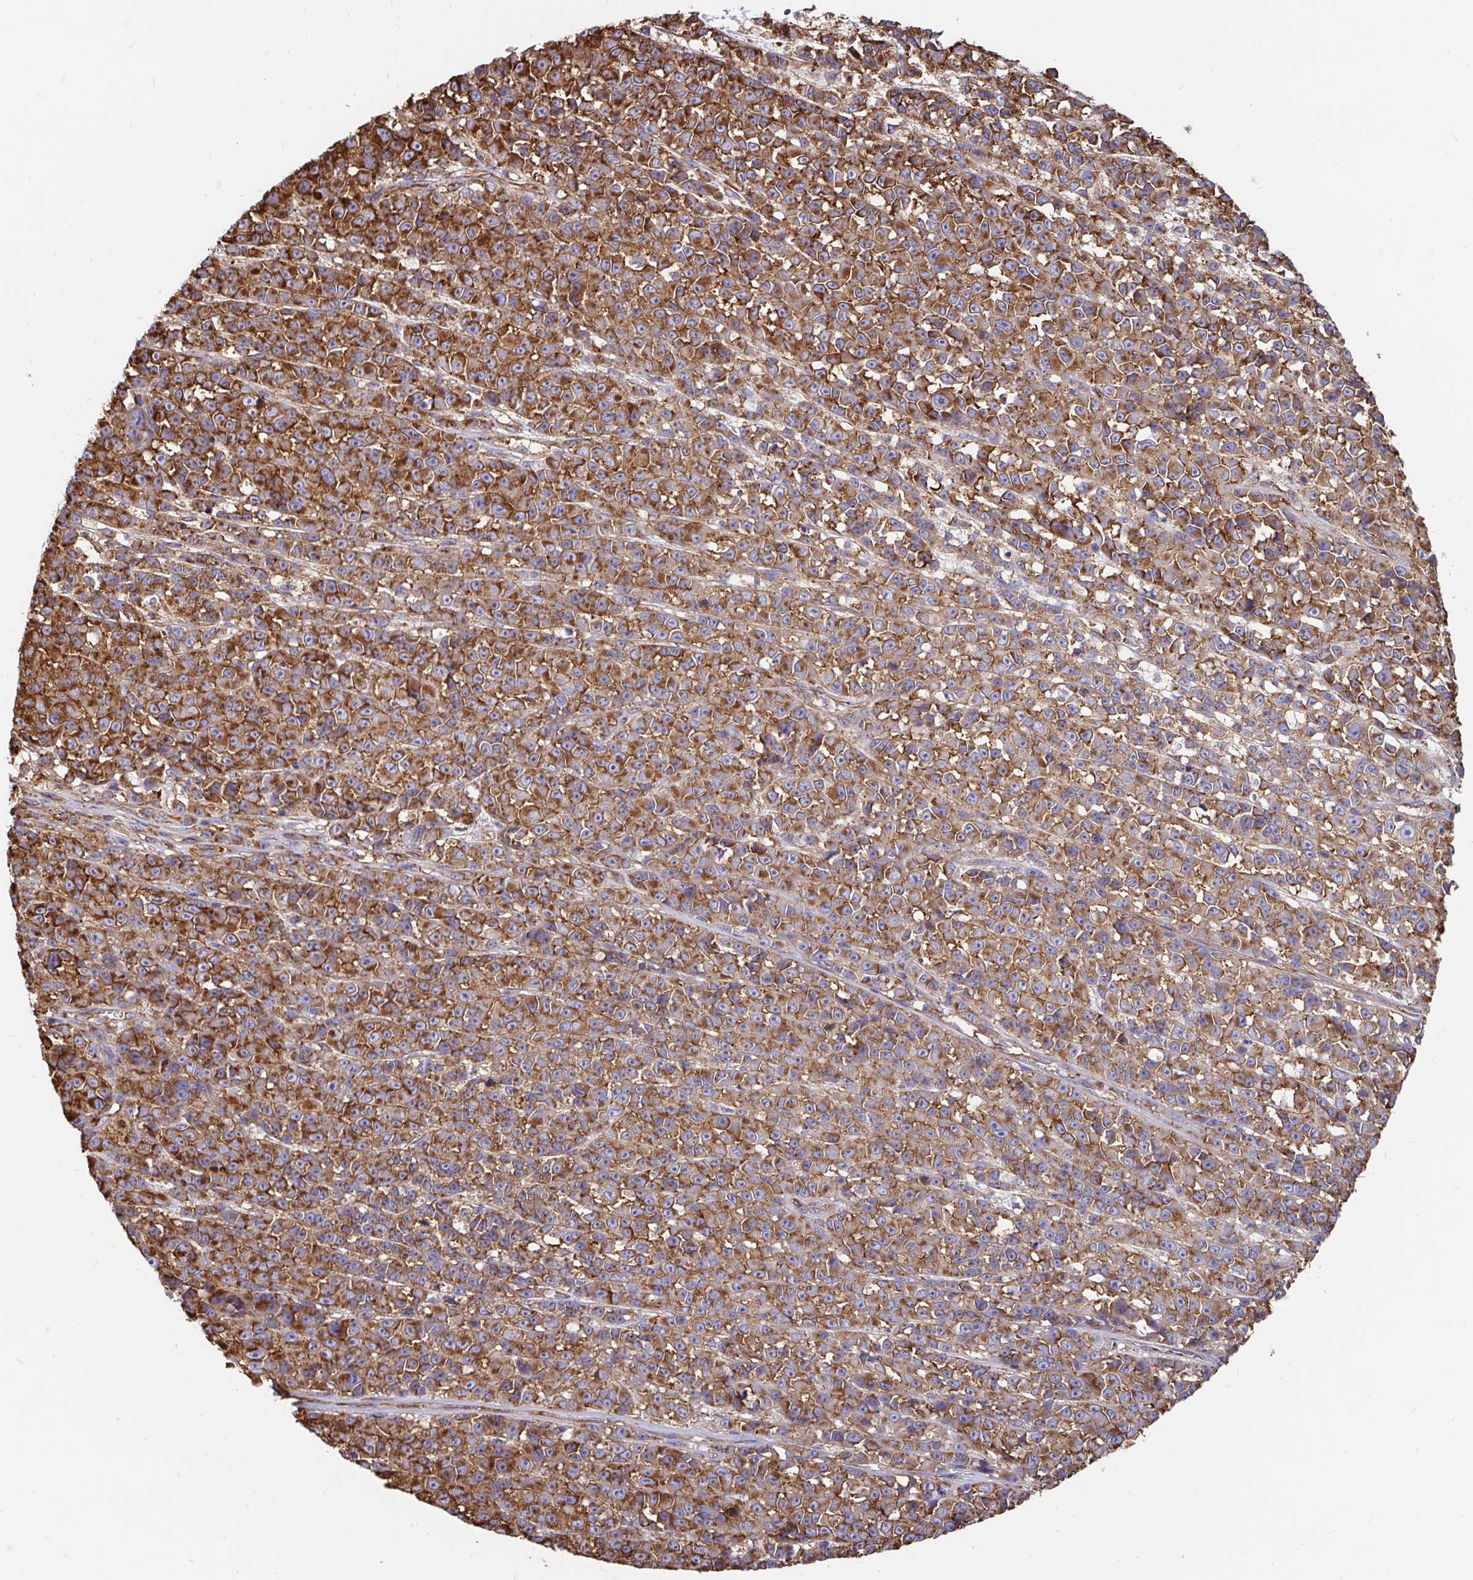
{"staining": {"intensity": "strong", "quantity": ">75%", "location": "cytoplasmic/membranous"}, "tissue": "melanoma", "cell_type": "Tumor cells", "image_type": "cancer", "snomed": [{"axis": "morphology", "description": "Malignant melanoma, NOS"}, {"axis": "topography", "description": "Skin"}, {"axis": "topography", "description": "Skin of back"}], "caption": "Brown immunohistochemical staining in human melanoma exhibits strong cytoplasmic/membranous positivity in approximately >75% of tumor cells.", "gene": "CLTC", "patient": {"sex": "male", "age": 91}}